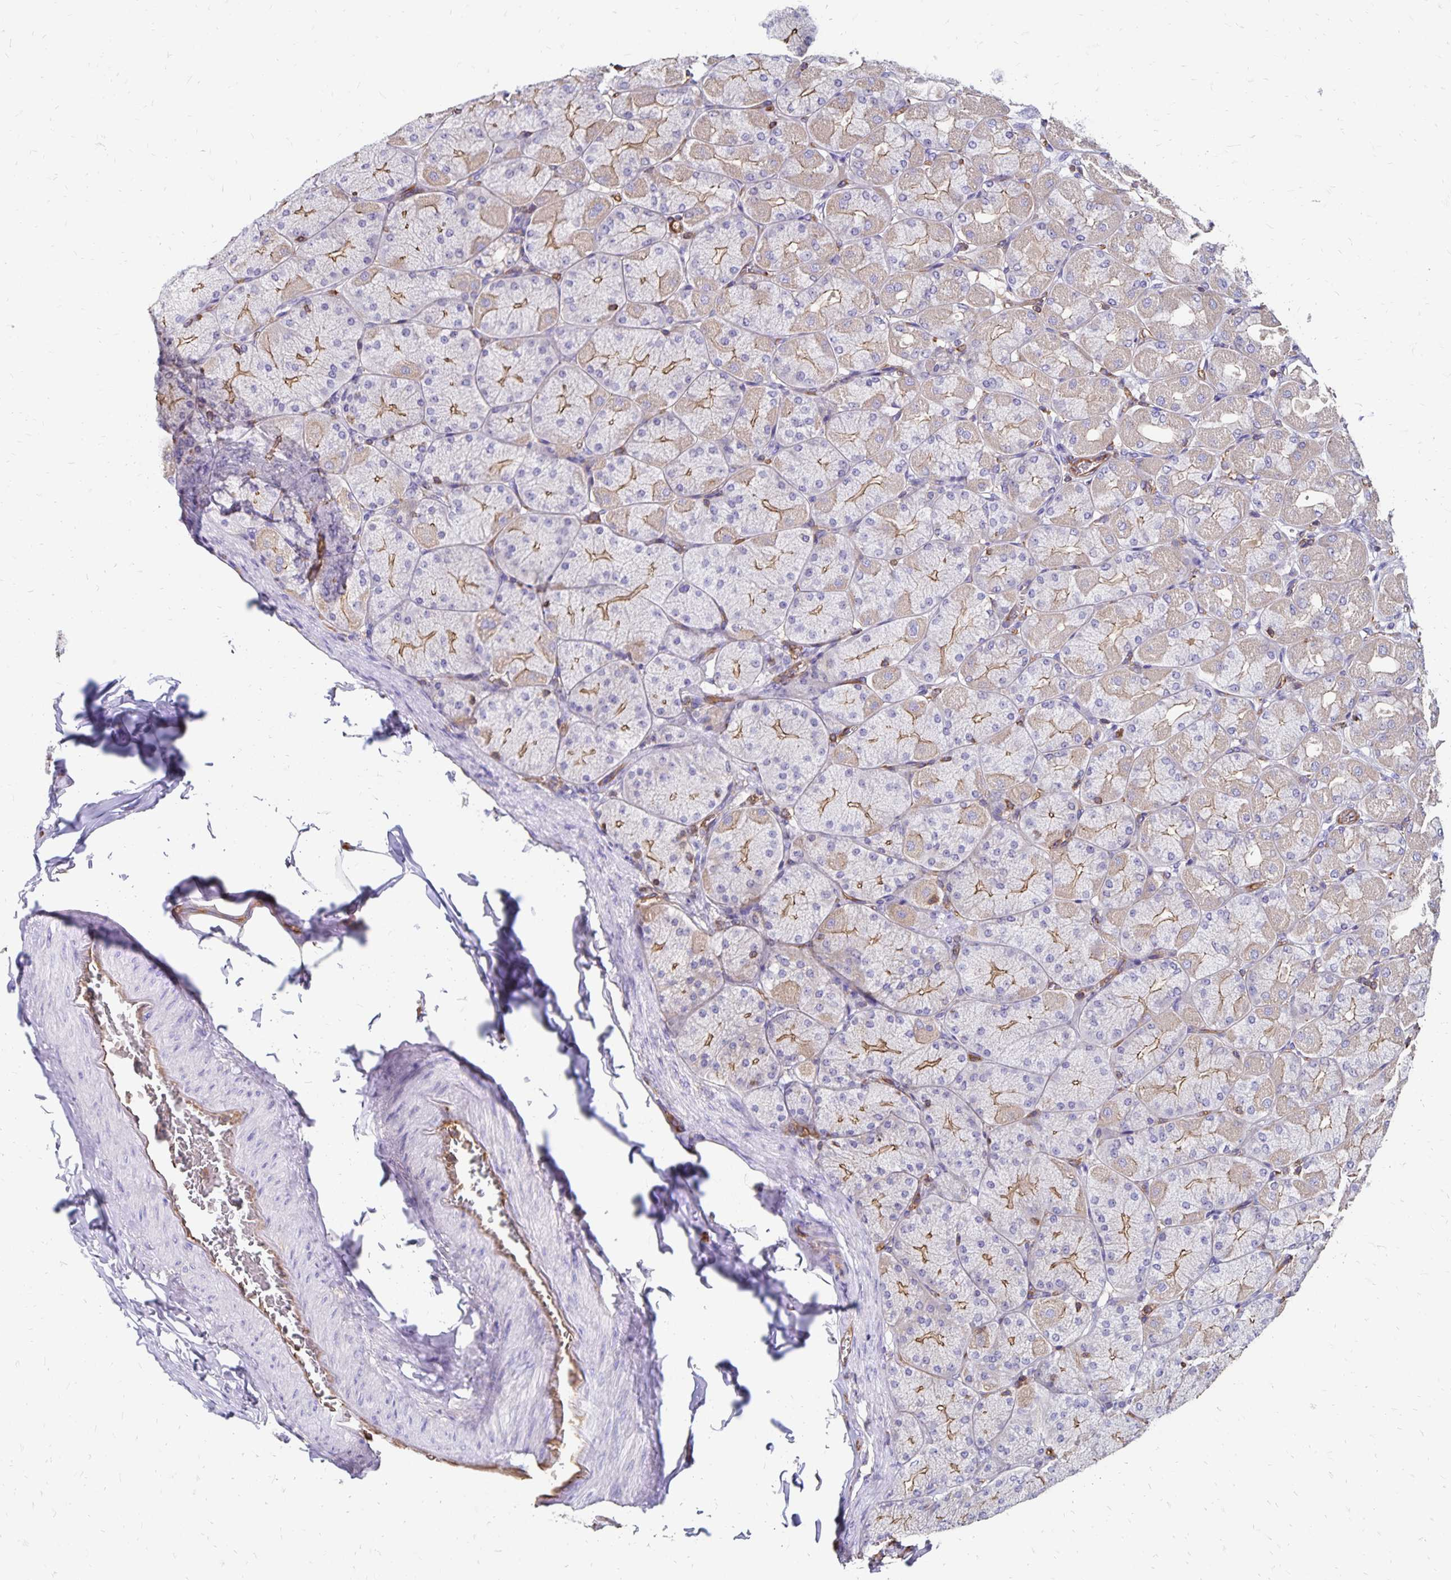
{"staining": {"intensity": "weak", "quantity": "25%-75%", "location": "cytoplasmic/membranous"}, "tissue": "stomach", "cell_type": "Glandular cells", "image_type": "normal", "snomed": [{"axis": "morphology", "description": "Normal tissue, NOS"}, {"axis": "topography", "description": "Stomach, upper"}], "caption": "This micrograph demonstrates immunohistochemistry staining of normal human stomach, with low weak cytoplasmic/membranous expression in approximately 25%-75% of glandular cells.", "gene": "RPRML", "patient": {"sex": "female", "age": 56}}